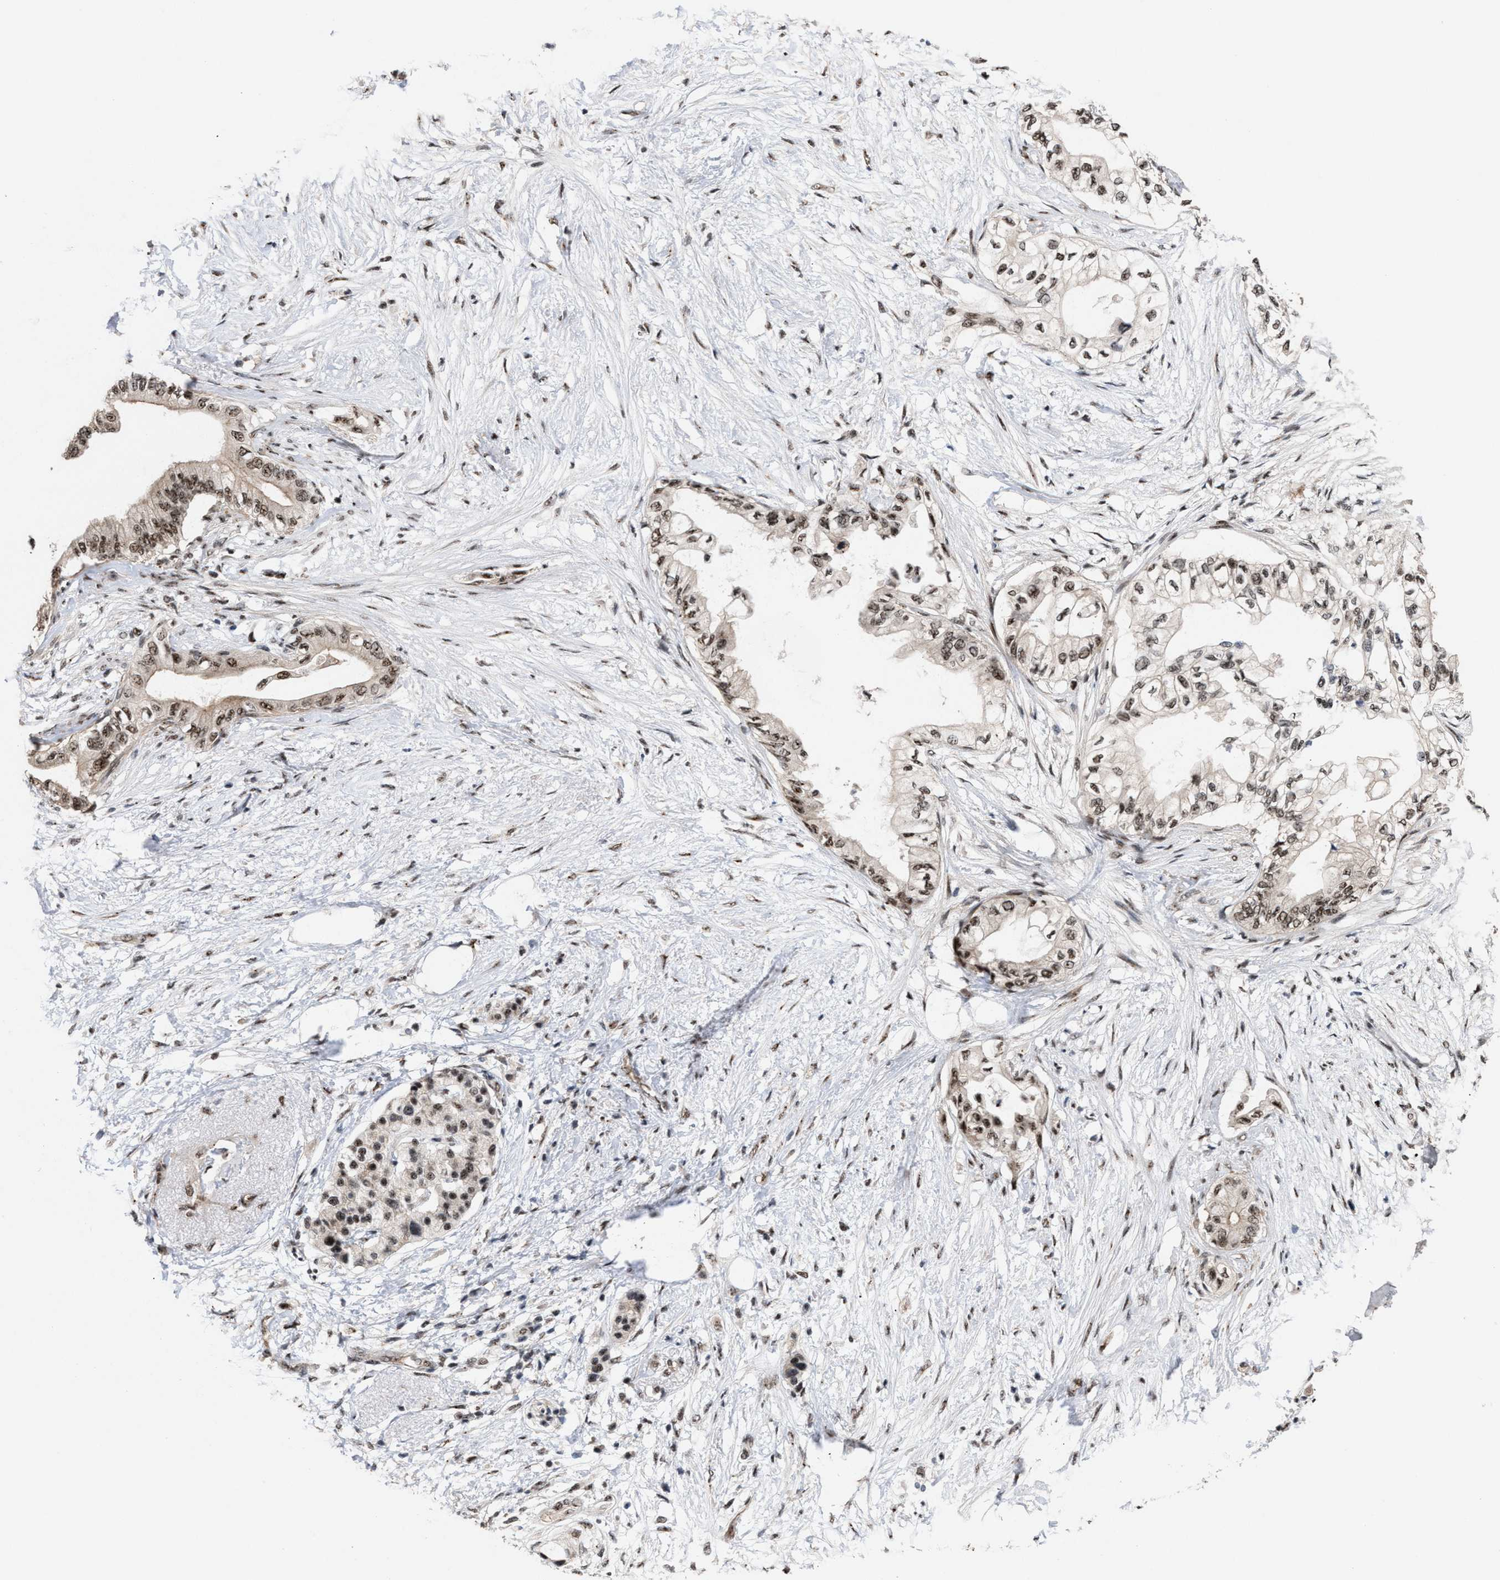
{"staining": {"intensity": "moderate", "quantity": ">75%", "location": "nuclear"}, "tissue": "pancreatic cancer", "cell_type": "Tumor cells", "image_type": "cancer", "snomed": [{"axis": "morphology", "description": "Normal tissue, NOS"}, {"axis": "morphology", "description": "Adenocarcinoma, NOS"}, {"axis": "topography", "description": "Pancreas"}, {"axis": "topography", "description": "Duodenum"}], "caption": "About >75% of tumor cells in human pancreatic adenocarcinoma show moderate nuclear protein expression as visualized by brown immunohistochemical staining.", "gene": "EIF4A3", "patient": {"sex": "female", "age": 60}}